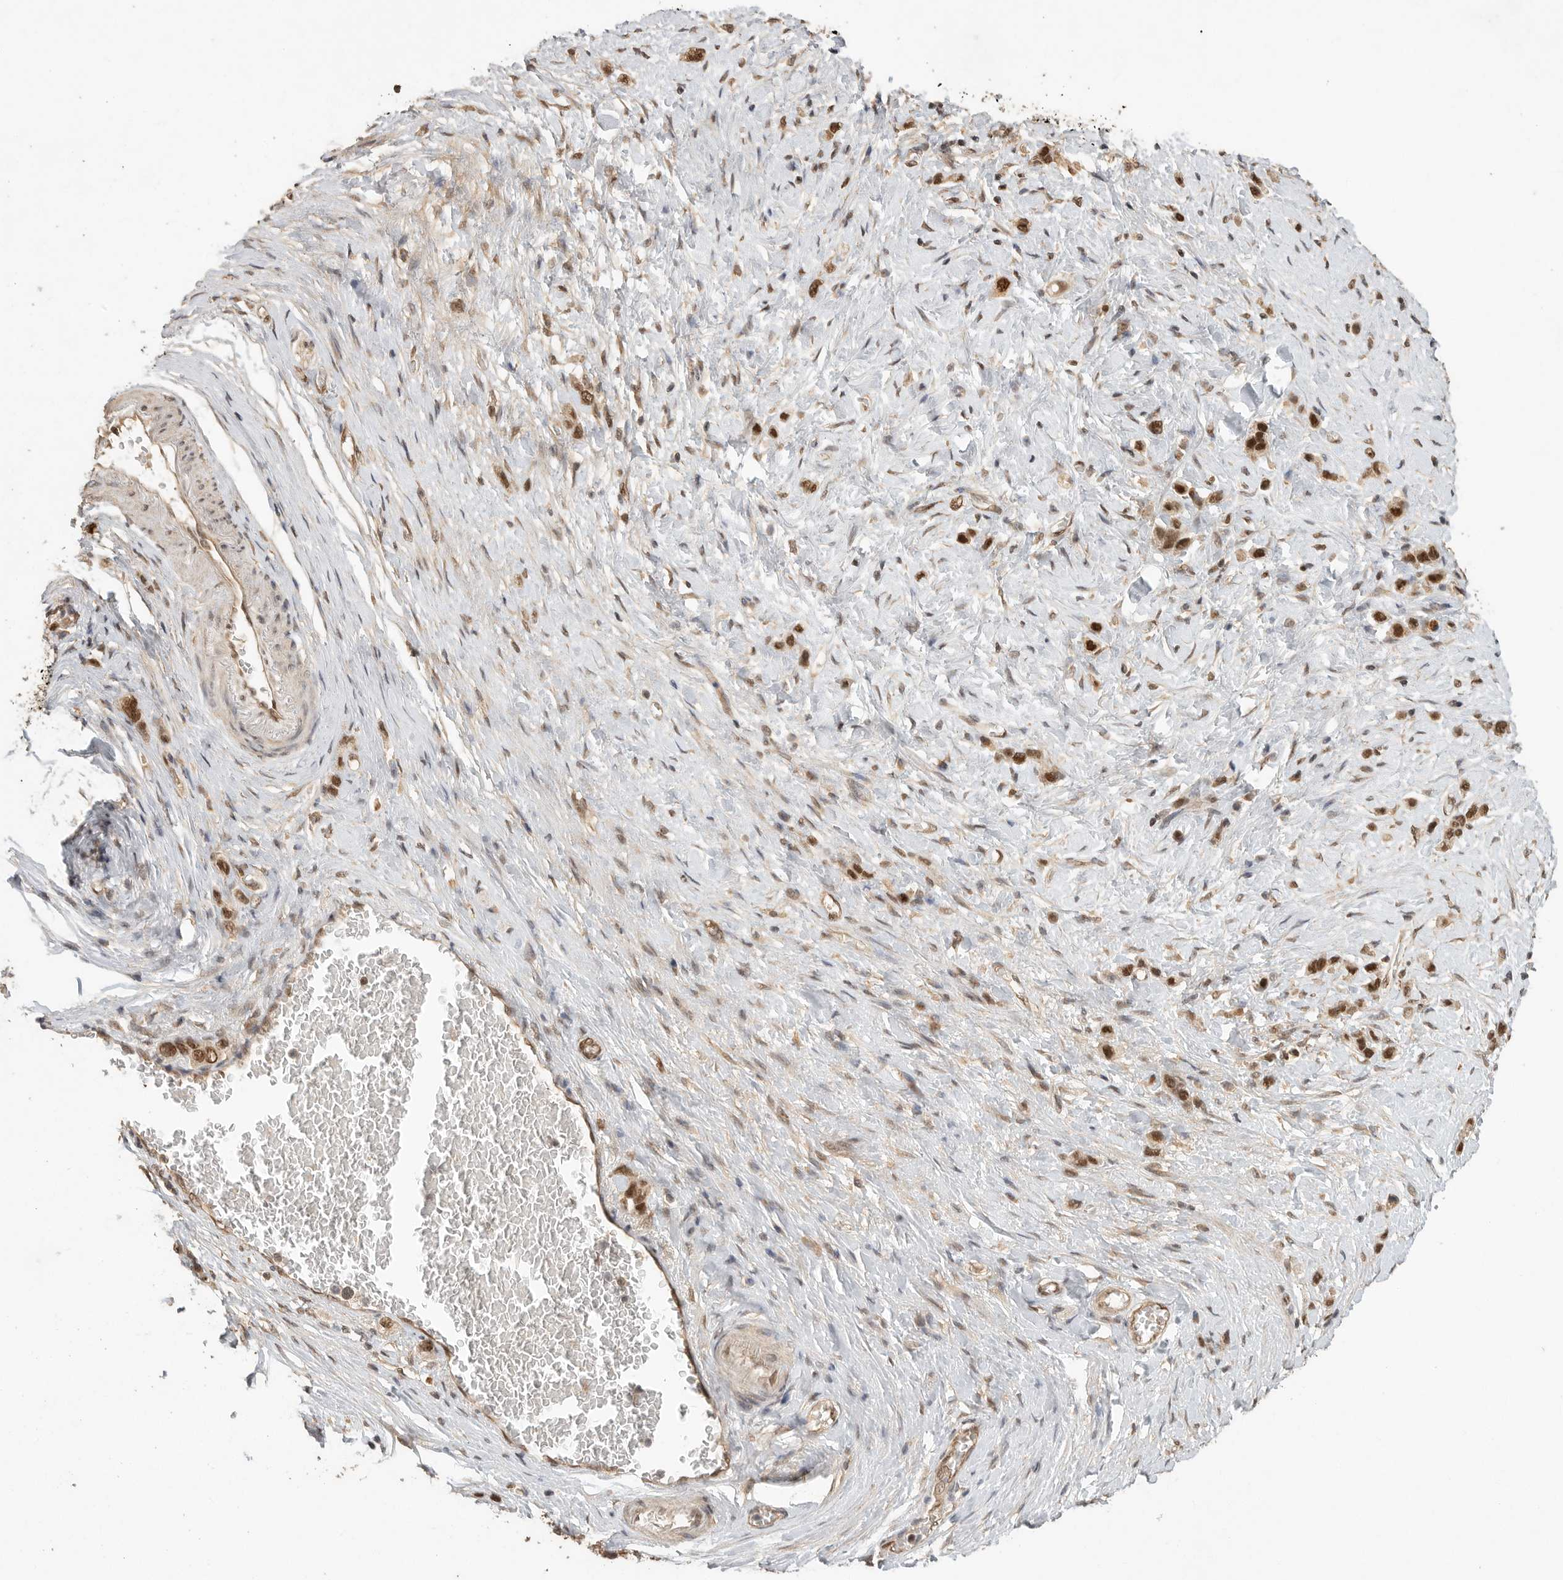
{"staining": {"intensity": "moderate", "quantity": ">75%", "location": "nuclear"}, "tissue": "stomach cancer", "cell_type": "Tumor cells", "image_type": "cancer", "snomed": [{"axis": "morphology", "description": "Adenocarcinoma, NOS"}, {"axis": "topography", "description": "Stomach"}], "caption": "DAB immunohistochemical staining of stomach cancer (adenocarcinoma) shows moderate nuclear protein positivity in approximately >75% of tumor cells. The protein of interest is shown in brown color, while the nuclei are stained blue.", "gene": "DFFA", "patient": {"sex": "female", "age": 65}}